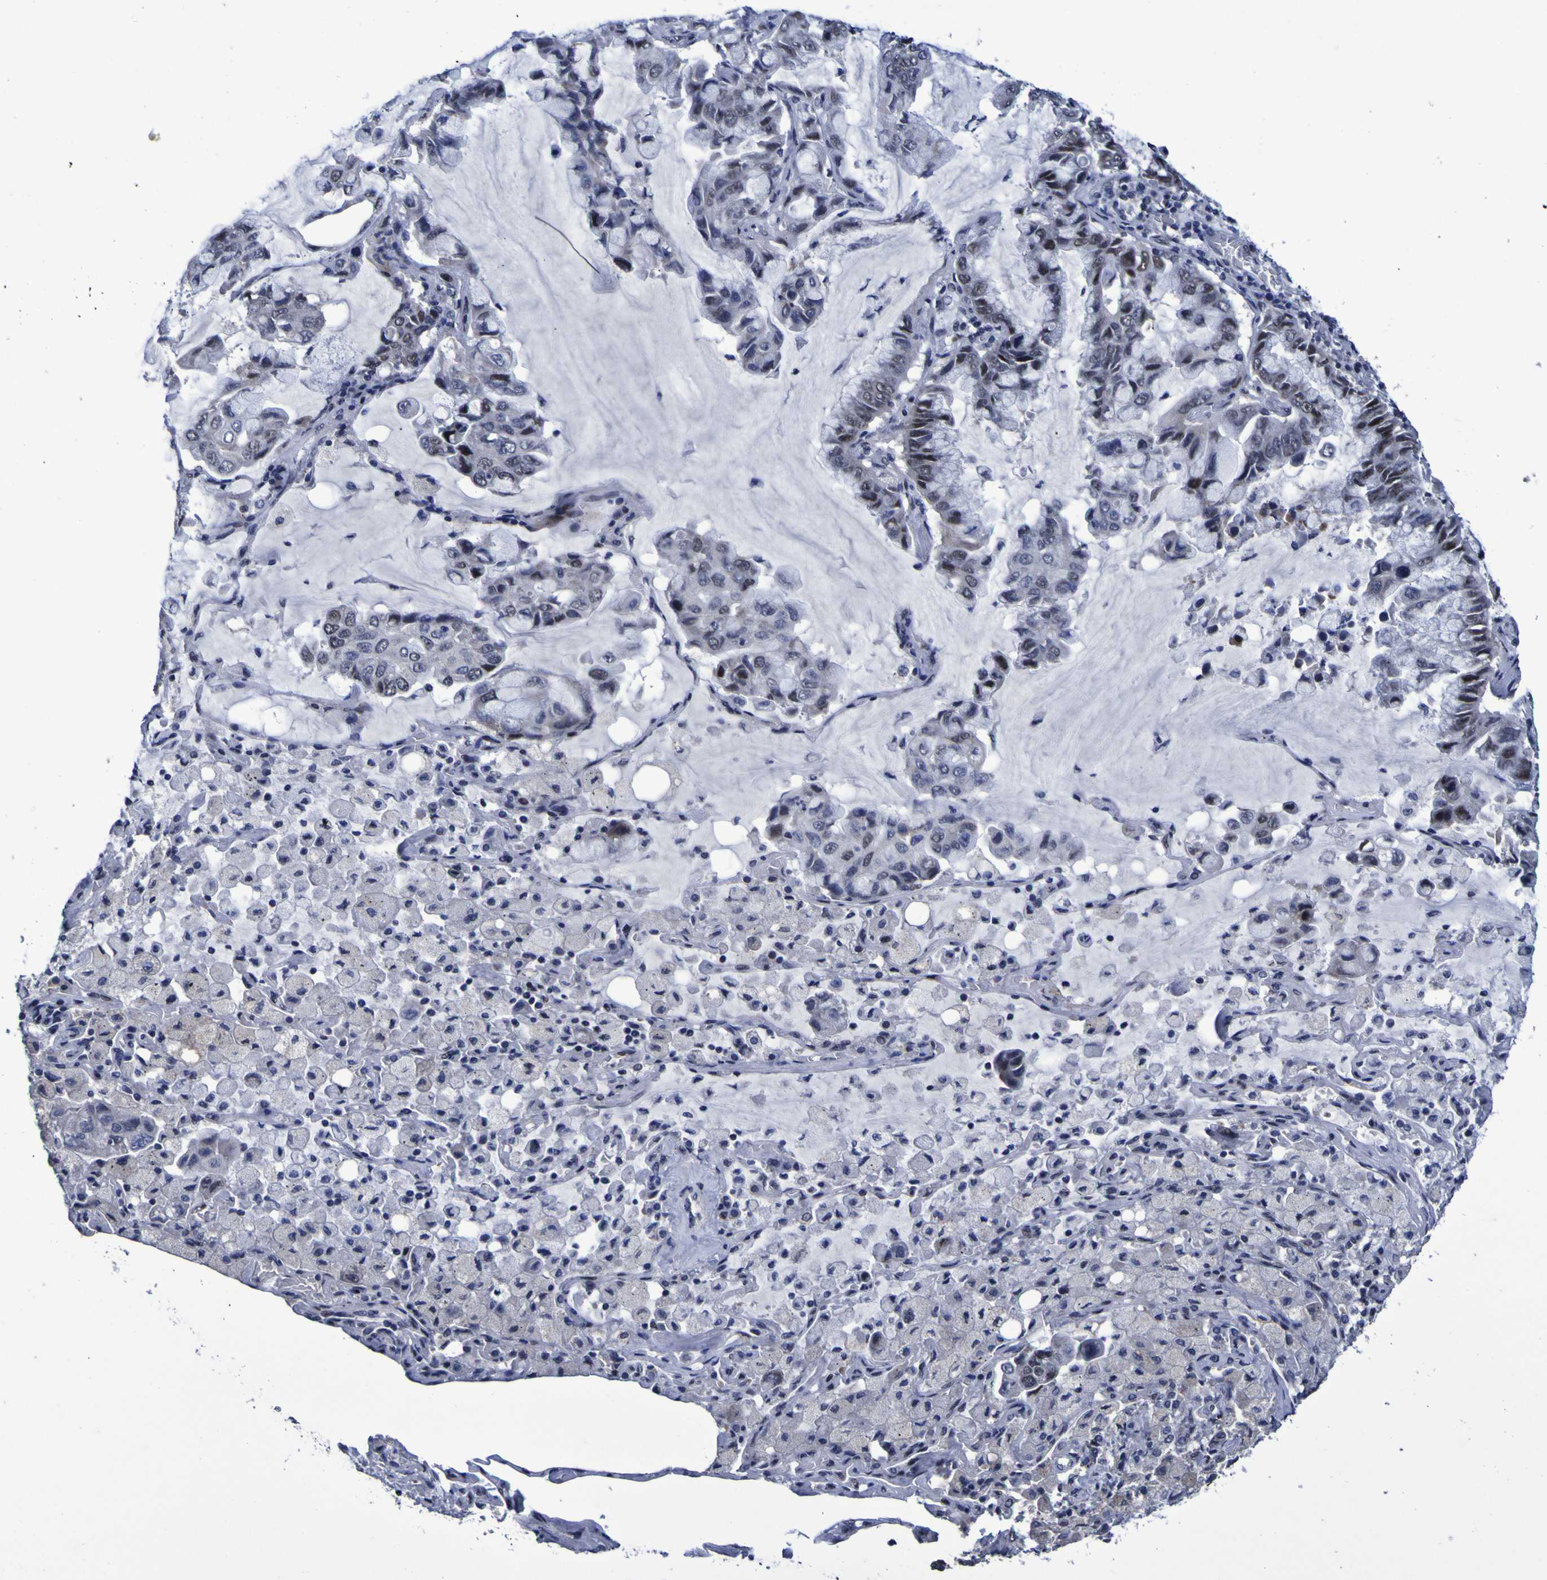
{"staining": {"intensity": "strong", "quantity": "<25%", "location": "nuclear"}, "tissue": "lung cancer", "cell_type": "Tumor cells", "image_type": "cancer", "snomed": [{"axis": "morphology", "description": "Adenocarcinoma, NOS"}, {"axis": "topography", "description": "Lung"}], "caption": "A brown stain labels strong nuclear positivity of a protein in adenocarcinoma (lung) tumor cells.", "gene": "MBD3", "patient": {"sex": "male", "age": 64}}